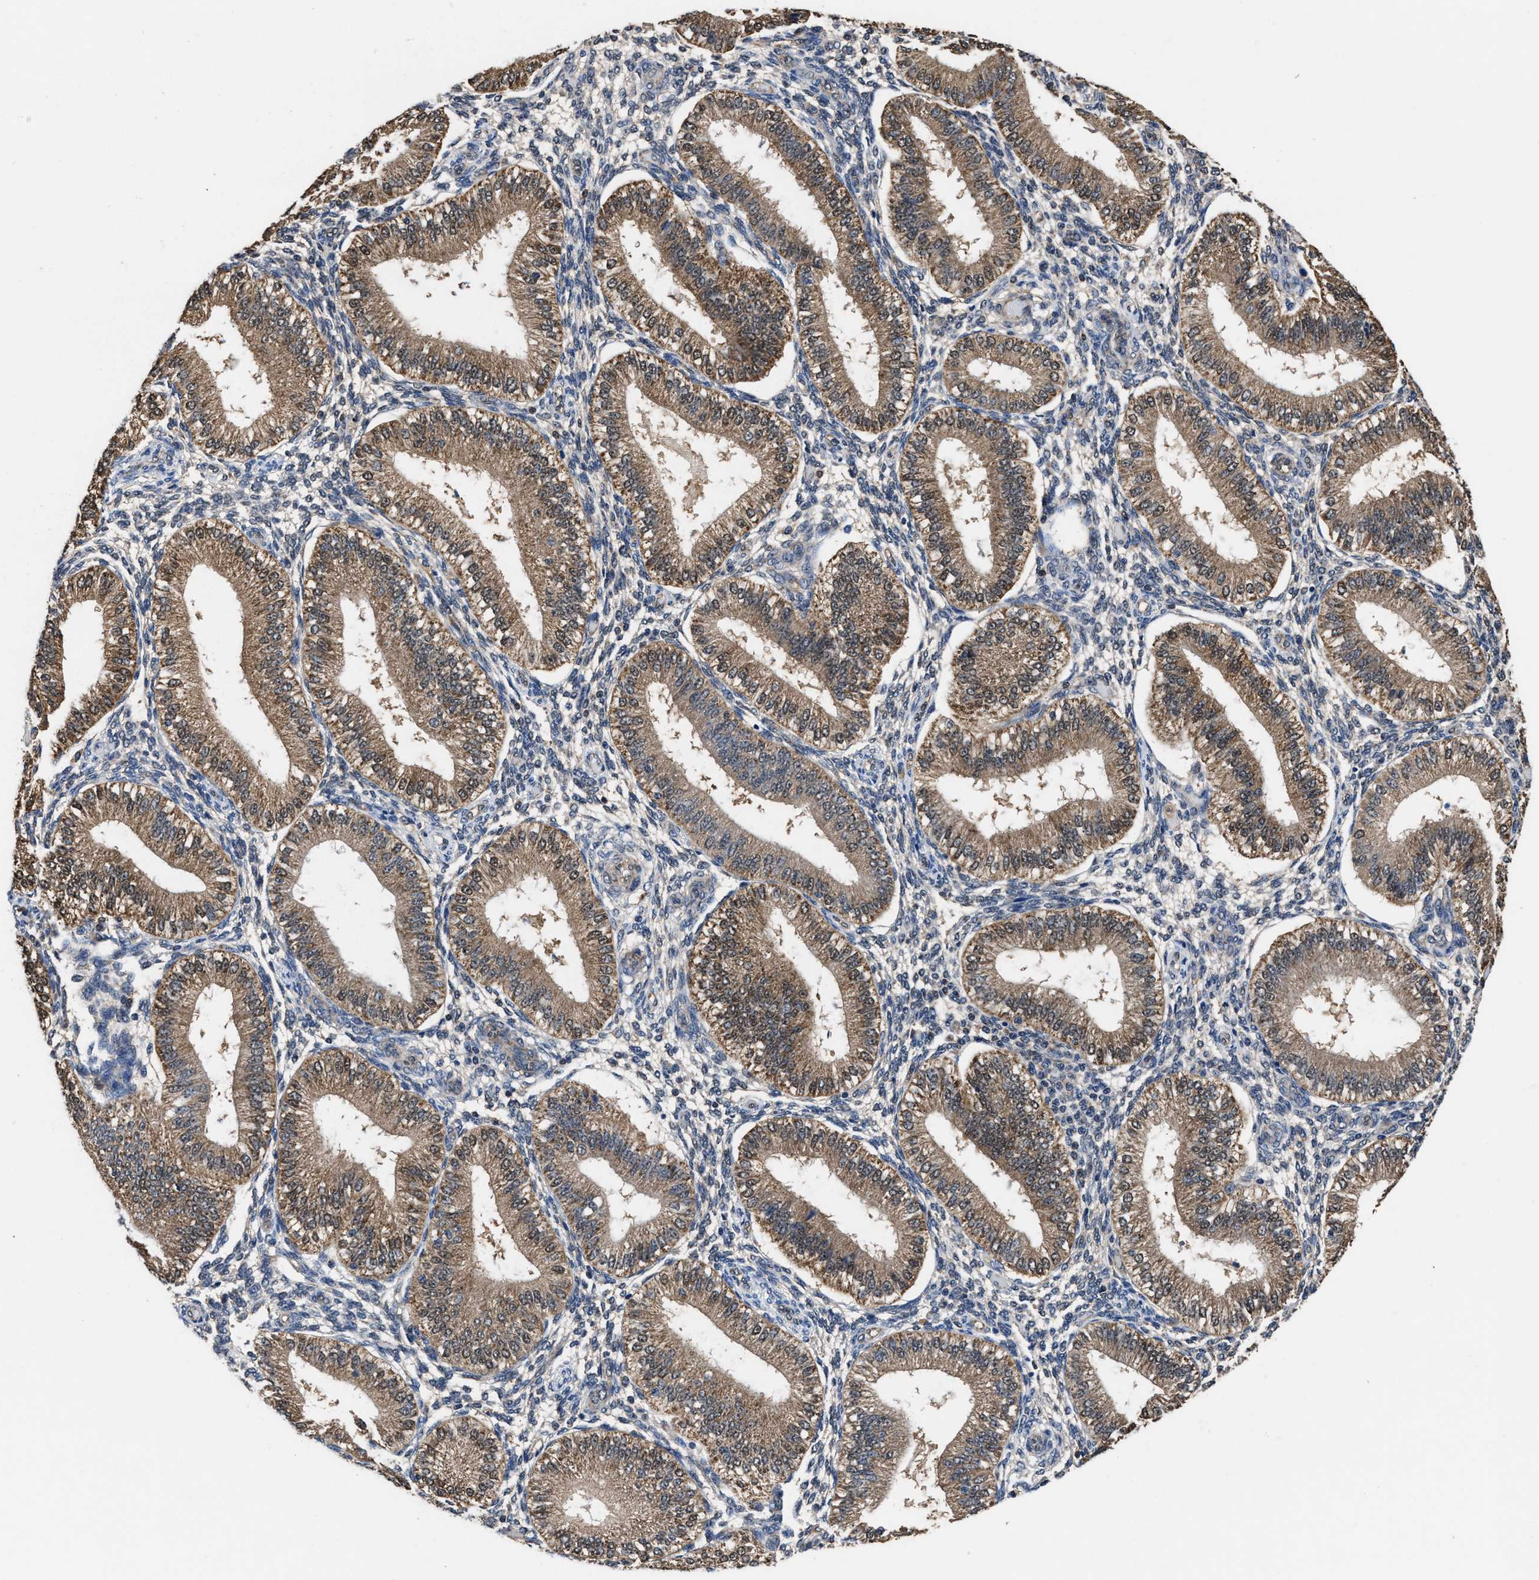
{"staining": {"intensity": "negative", "quantity": "none", "location": "none"}, "tissue": "endometrium", "cell_type": "Cells in endometrial stroma", "image_type": "normal", "snomed": [{"axis": "morphology", "description": "Normal tissue, NOS"}, {"axis": "topography", "description": "Endometrium"}], "caption": "Immunohistochemistry (IHC) of benign human endometrium reveals no positivity in cells in endometrial stroma.", "gene": "ACLY", "patient": {"sex": "female", "age": 39}}